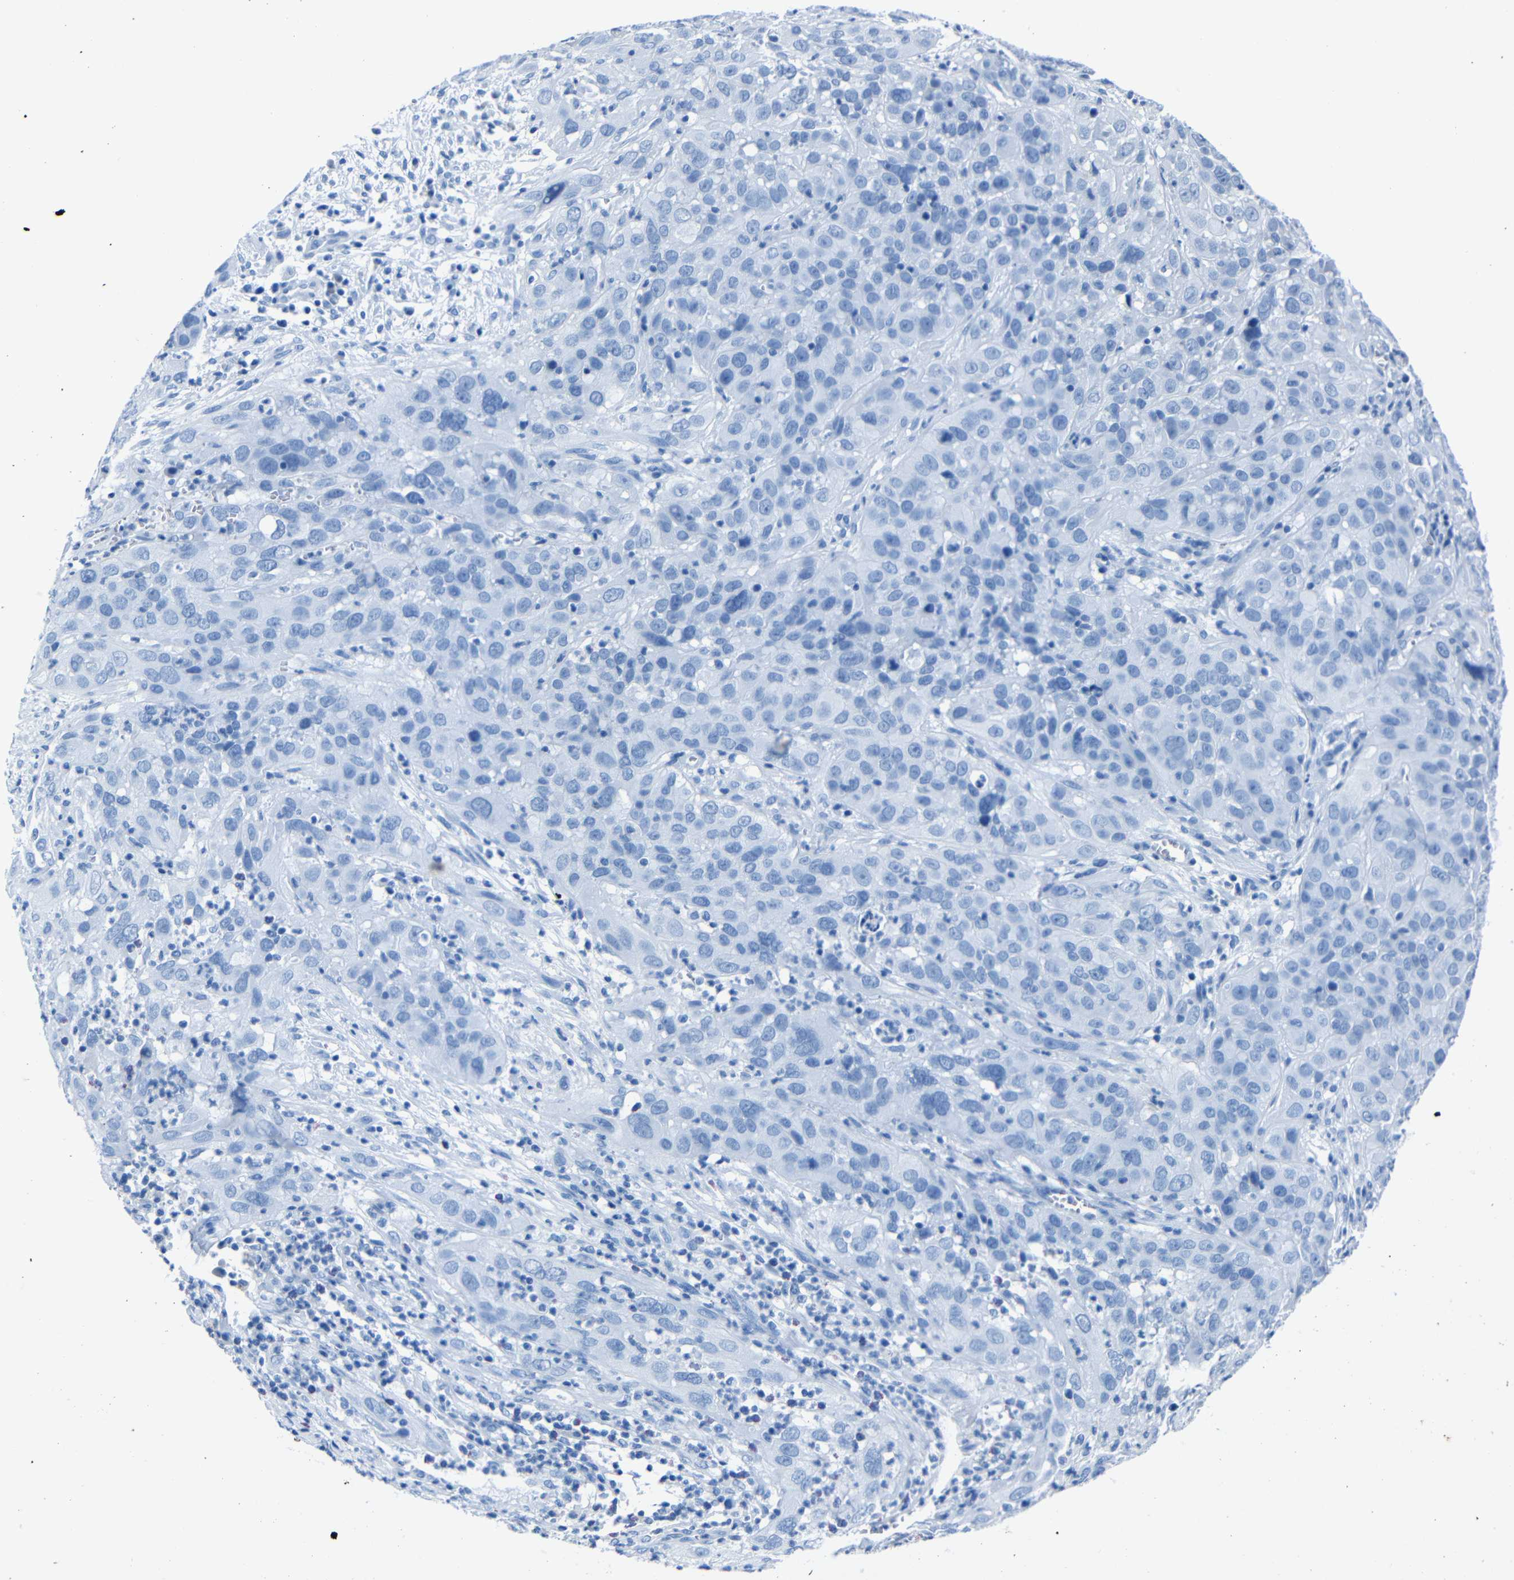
{"staining": {"intensity": "negative", "quantity": "none", "location": "none"}, "tissue": "cervical cancer", "cell_type": "Tumor cells", "image_type": "cancer", "snomed": [{"axis": "morphology", "description": "Squamous cell carcinoma, NOS"}, {"axis": "topography", "description": "Cervix"}], "caption": "IHC image of neoplastic tissue: human cervical cancer stained with DAB reveals no significant protein expression in tumor cells. (Stains: DAB immunohistochemistry with hematoxylin counter stain, Microscopy: brightfield microscopy at high magnification).", "gene": "CLDN11", "patient": {"sex": "female", "age": 32}}